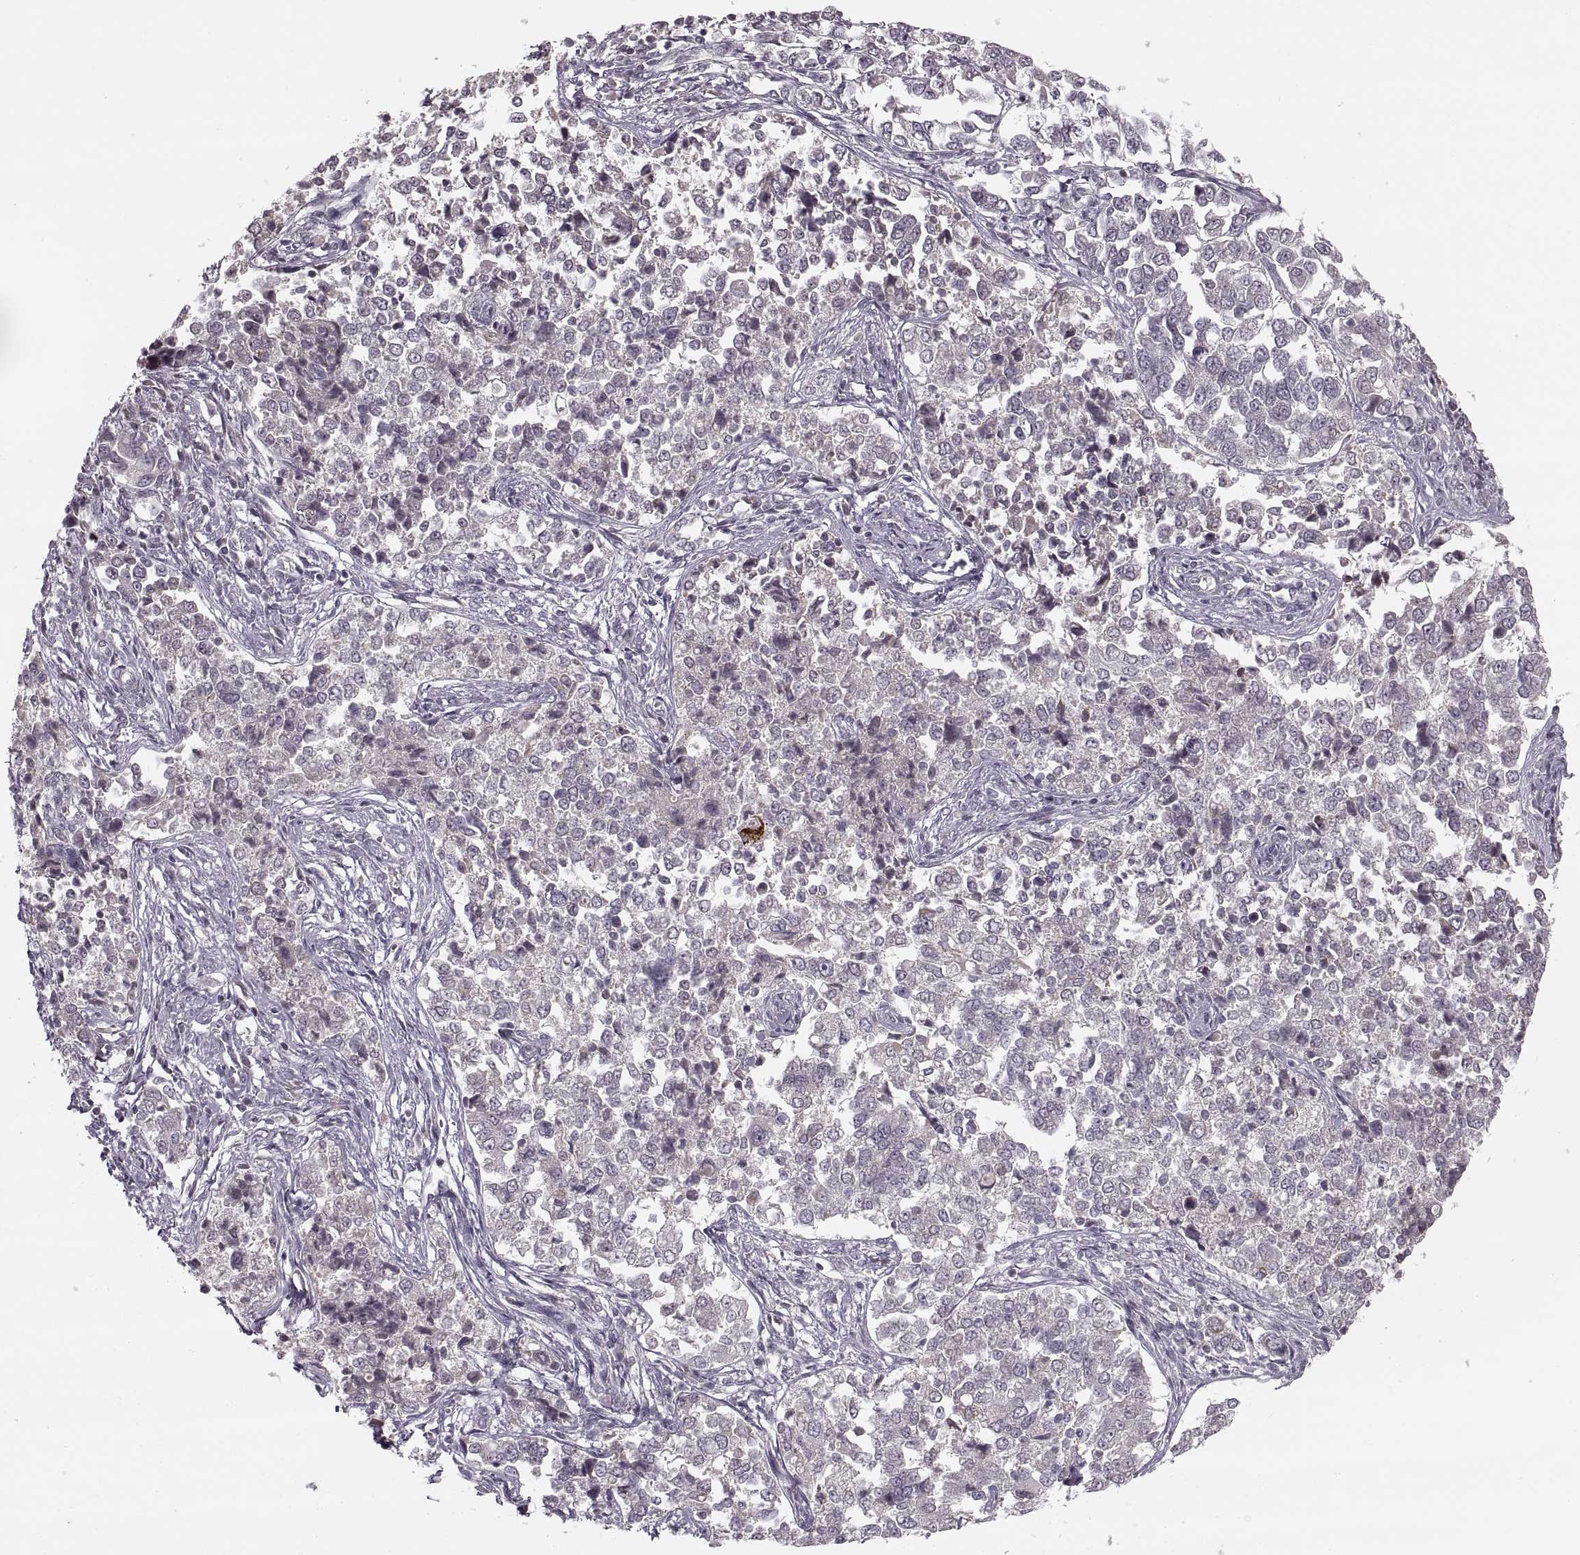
{"staining": {"intensity": "negative", "quantity": "none", "location": "none"}, "tissue": "endometrial cancer", "cell_type": "Tumor cells", "image_type": "cancer", "snomed": [{"axis": "morphology", "description": "Adenocarcinoma, NOS"}, {"axis": "topography", "description": "Endometrium"}], "caption": "Tumor cells are negative for brown protein staining in endometrial cancer (adenocarcinoma).", "gene": "ASIC3", "patient": {"sex": "female", "age": 43}}